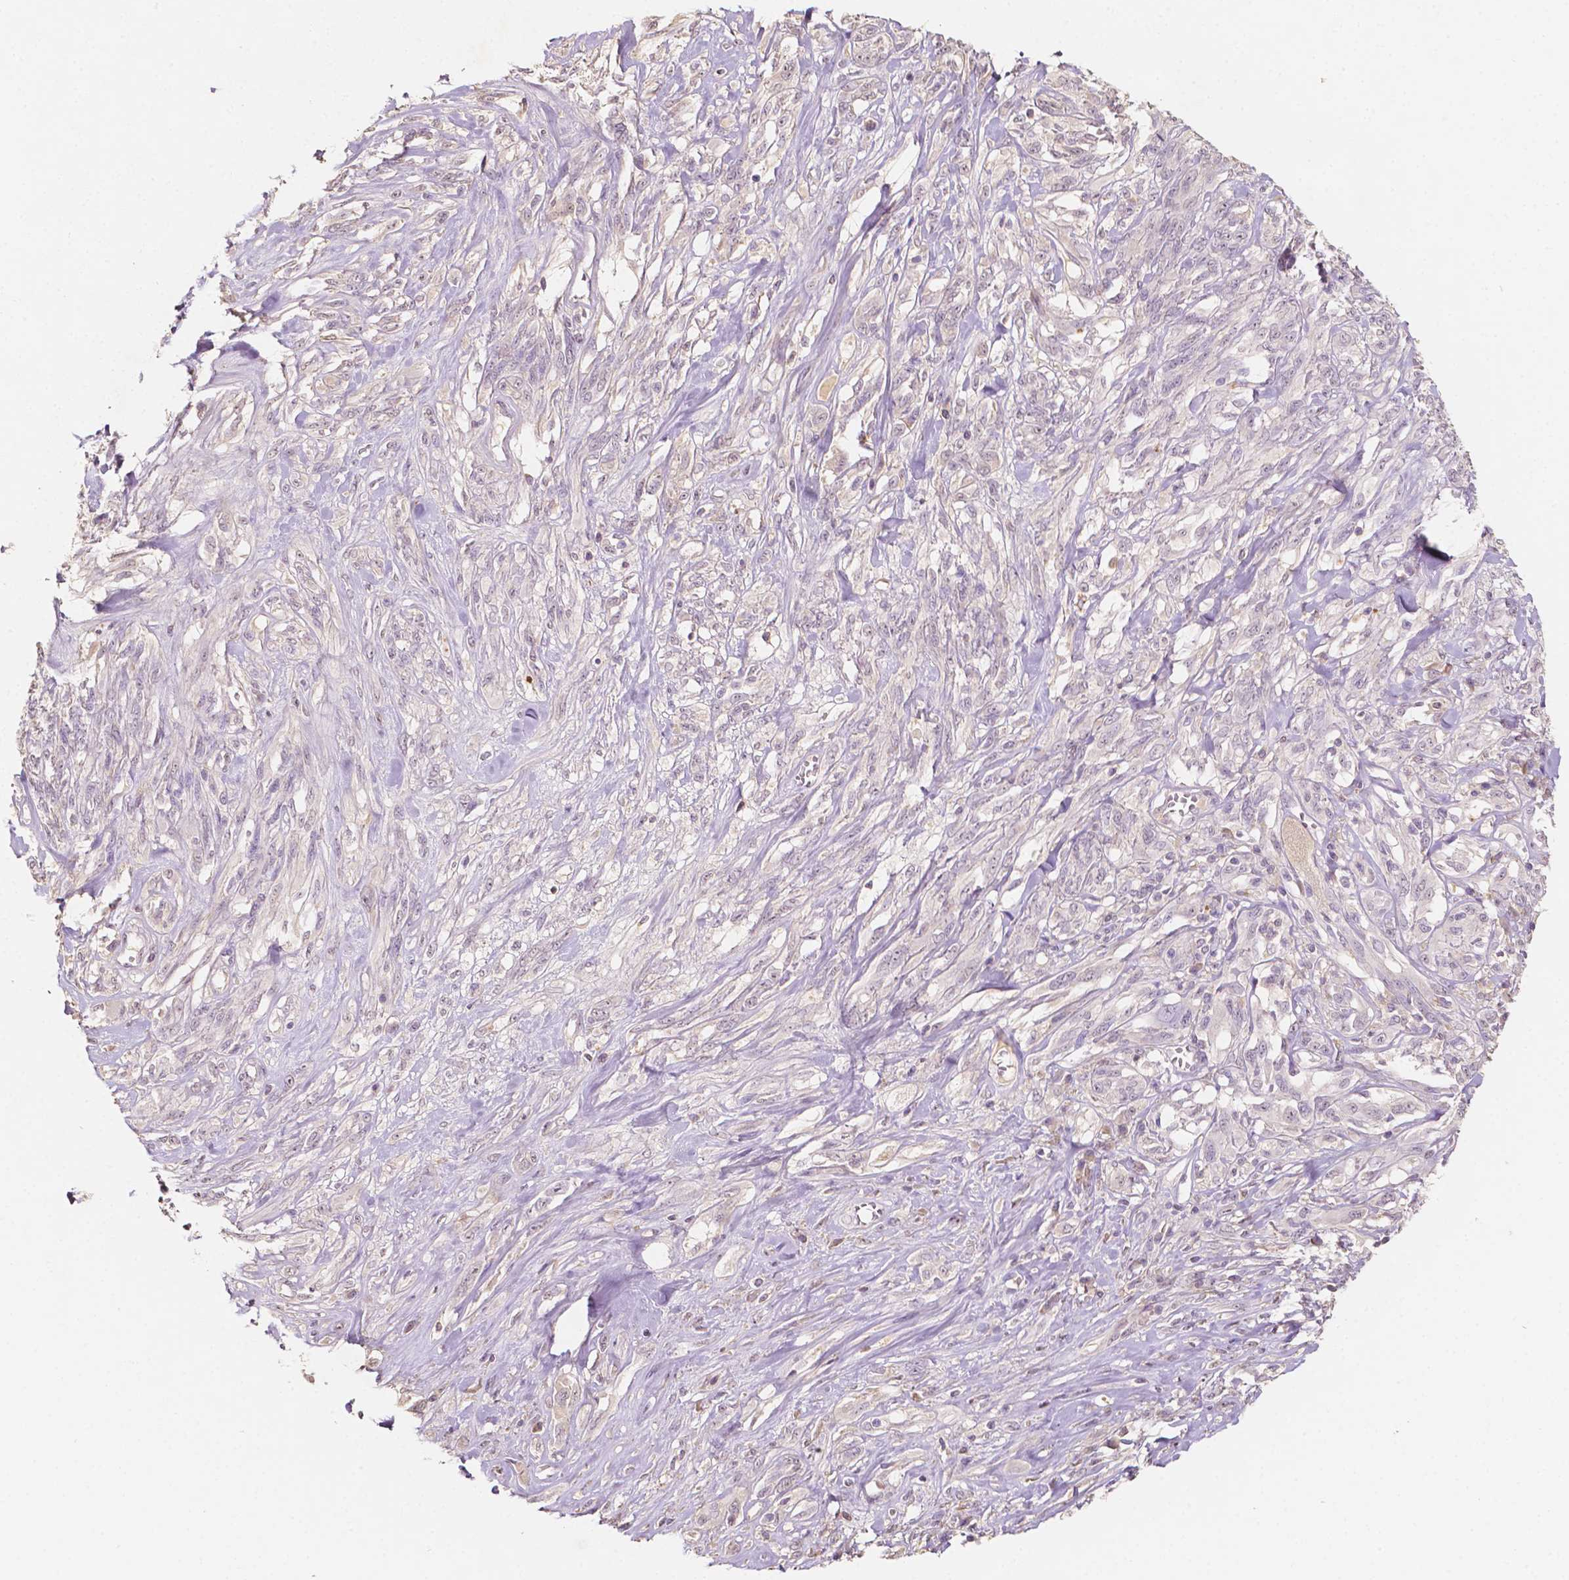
{"staining": {"intensity": "negative", "quantity": "none", "location": "none"}, "tissue": "melanoma", "cell_type": "Tumor cells", "image_type": "cancer", "snomed": [{"axis": "morphology", "description": "Malignant melanoma, NOS"}, {"axis": "topography", "description": "Skin"}], "caption": "High power microscopy micrograph of an immunohistochemistry image of malignant melanoma, revealing no significant positivity in tumor cells.", "gene": "SOX15", "patient": {"sex": "female", "age": 91}}